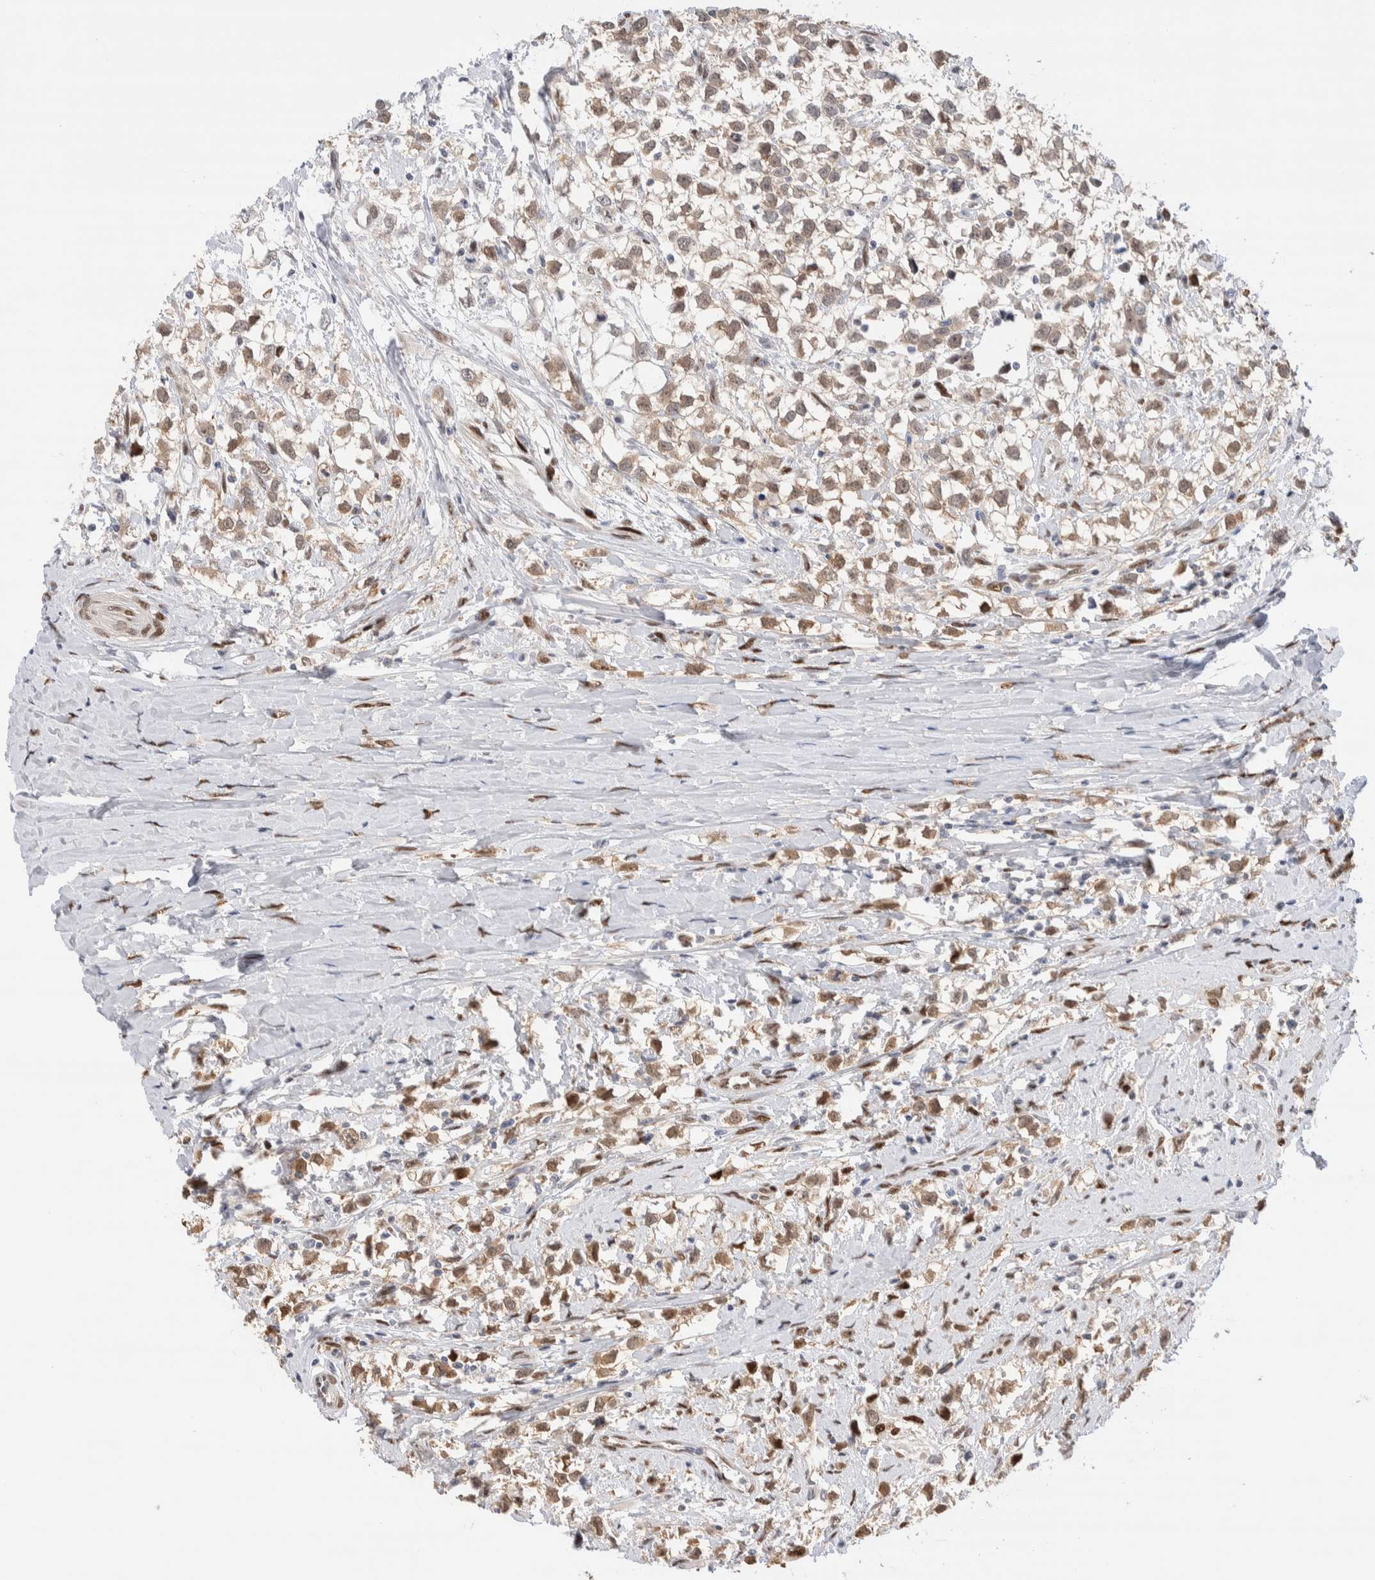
{"staining": {"intensity": "weak", "quantity": ">75%", "location": "cytoplasmic/membranous"}, "tissue": "testis cancer", "cell_type": "Tumor cells", "image_type": "cancer", "snomed": [{"axis": "morphology", "description": "Seminoma, NOS"}, {"axis": "morphology", "description": "Carcinoma, Embryonal, NOS"}, {"axis": "topography", "description": "Testis"}], "caption": "Seminoma (testis) stained with immunohistochemistry demonstrates weak cytoplasmic/membranous expression in approximately >75% of tumor cells. (IHC, brightfield microscopy, high magnification).", "gene": "NSMAF", "patient": {"sex": "male", "age": 51}}